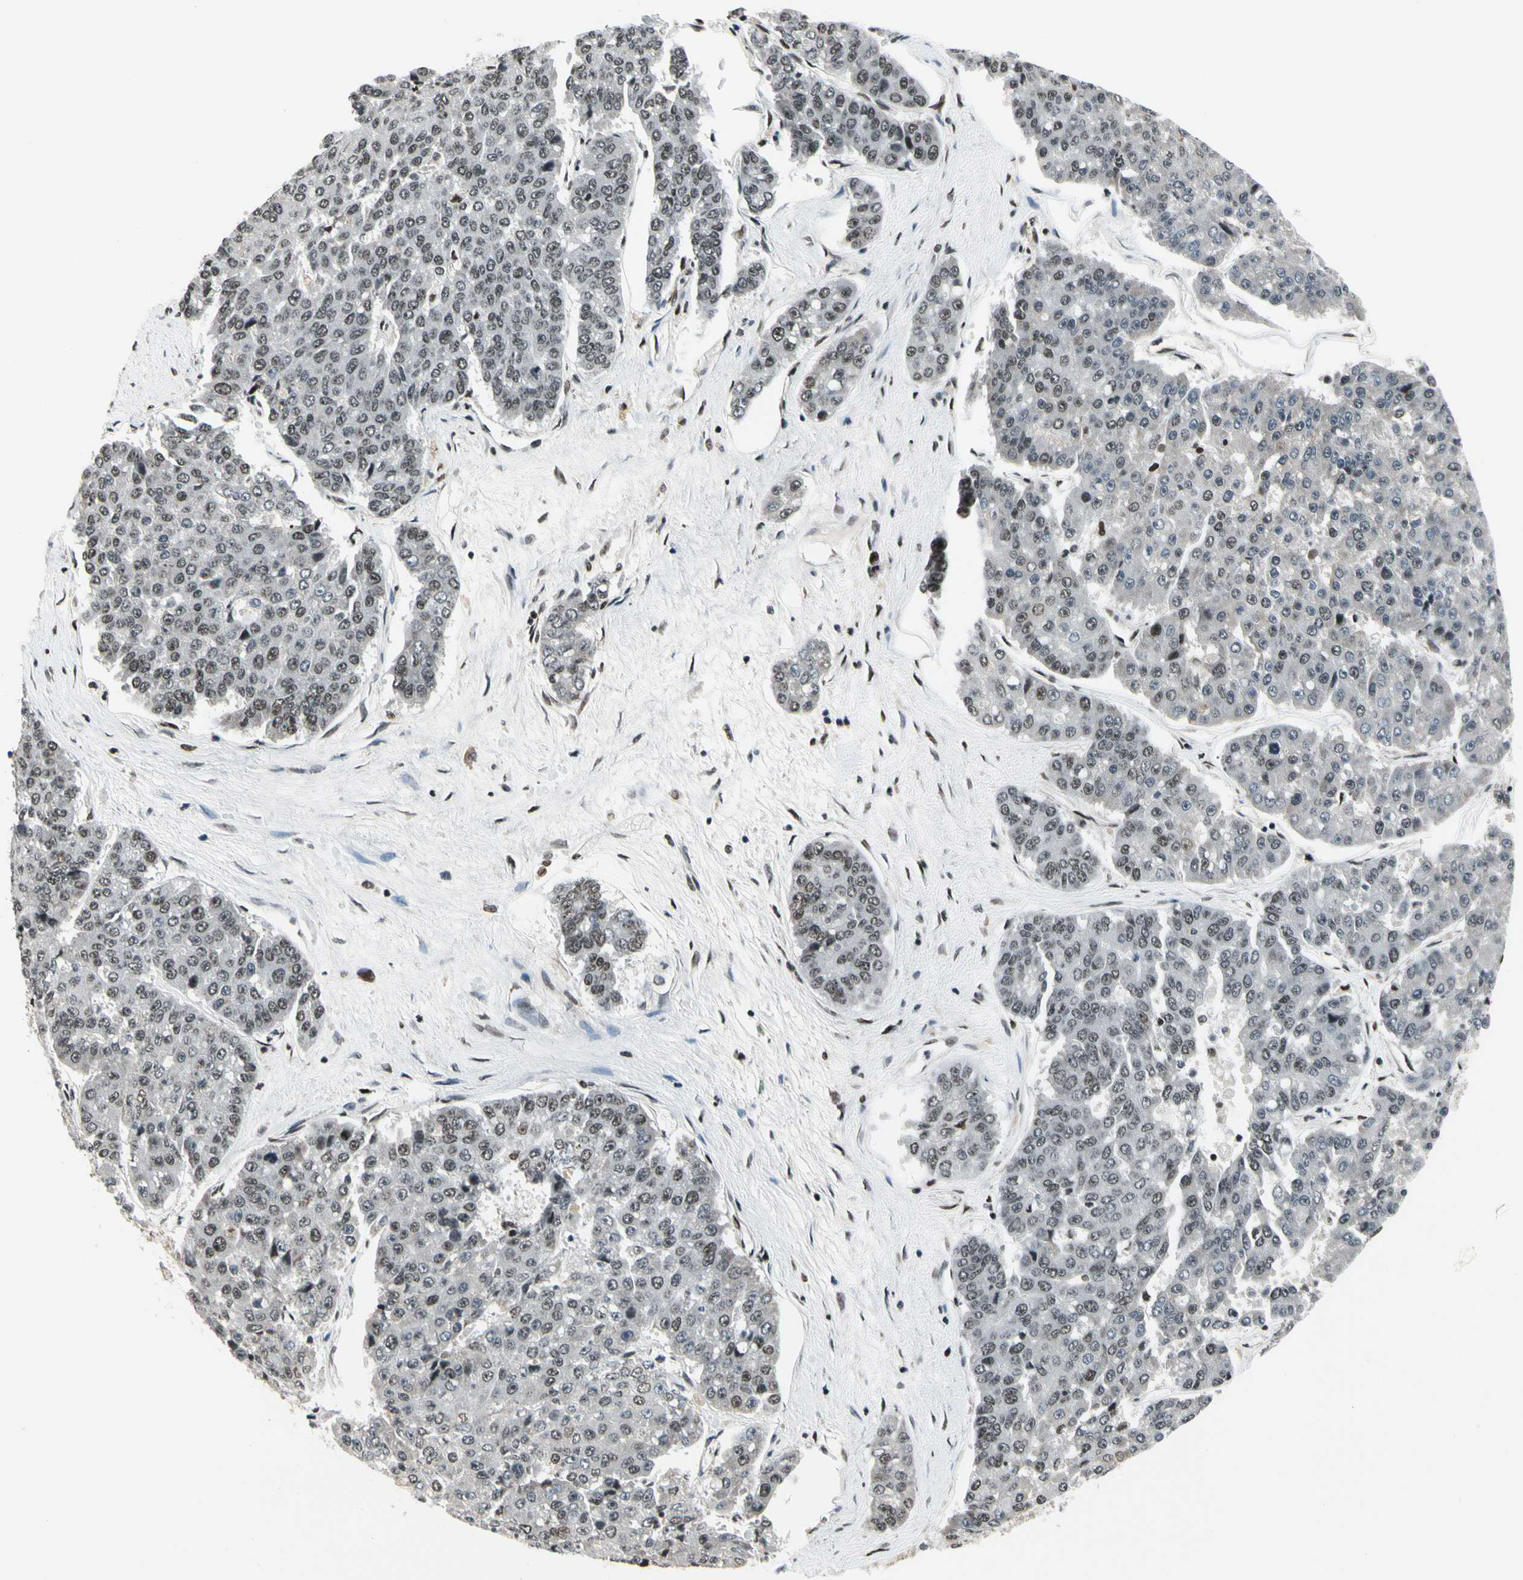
{"staining": {"intensity": "moderate", "quantity": "25%-75%", "location": "nuclear"}, "tissue": "pancreatic cancer", "cell_type": "Tumor cells", "image_type": "cancer", "snomed": [{"axis": "morphology", "description": "Adenocarcinoma, NOS"}, {"axis": "topography", "description": "Pancreas"}], "caption": "Immunohistochemistry (IHC) (DAB) staining of pancreatic cancer (adenocarcinoma) shows moderate nuclear protein staining in about 25%-75% of tumor cells.", "gene": "RECQL", "patient": {"sex": "male", "age": 50}}